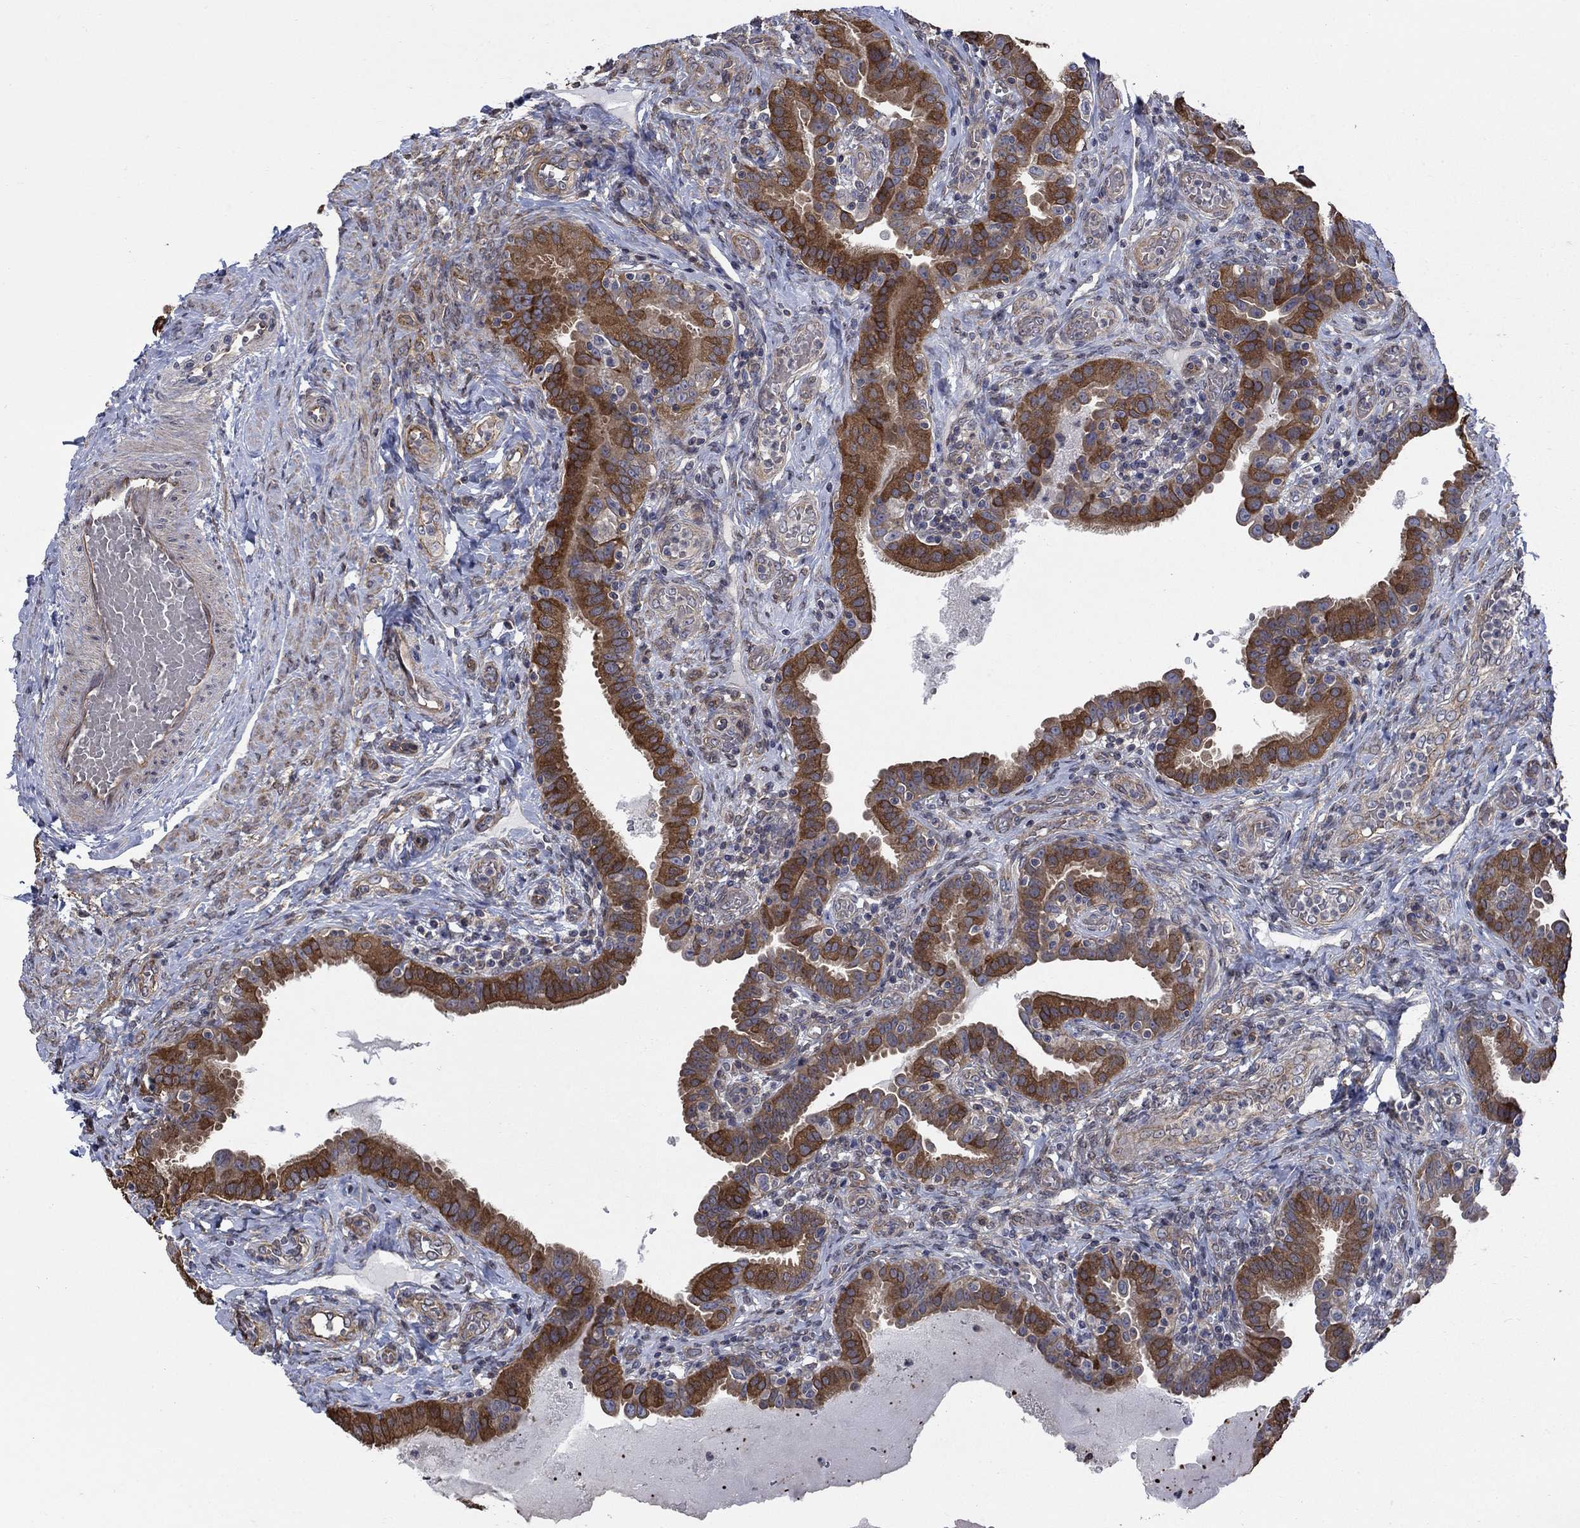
{"staining": {"intensity": "strong", "quantity": "25%-75%", "location": "cytoplasmic/membranous"}, "tissue": "fallopian tube", "cell_type": "Glandular cells", "image_type": "normal", "snomed": [{"axis": "morphology", "description": "Normal tissue, NOS"}, {"axis": "topography", "description": "Fallopian tube"}, {"axis": "topography", "description": "Ovary"}], "caption": "IHC of unremarkable fallopian tube displays high levels of strong cytoplasmic/membranous positivity in approximately 25%-75% of glandular cells. Nuclei are stained in blue.", "gene": "PDZD2", "patient": {"sex": "female", "age": 41}}